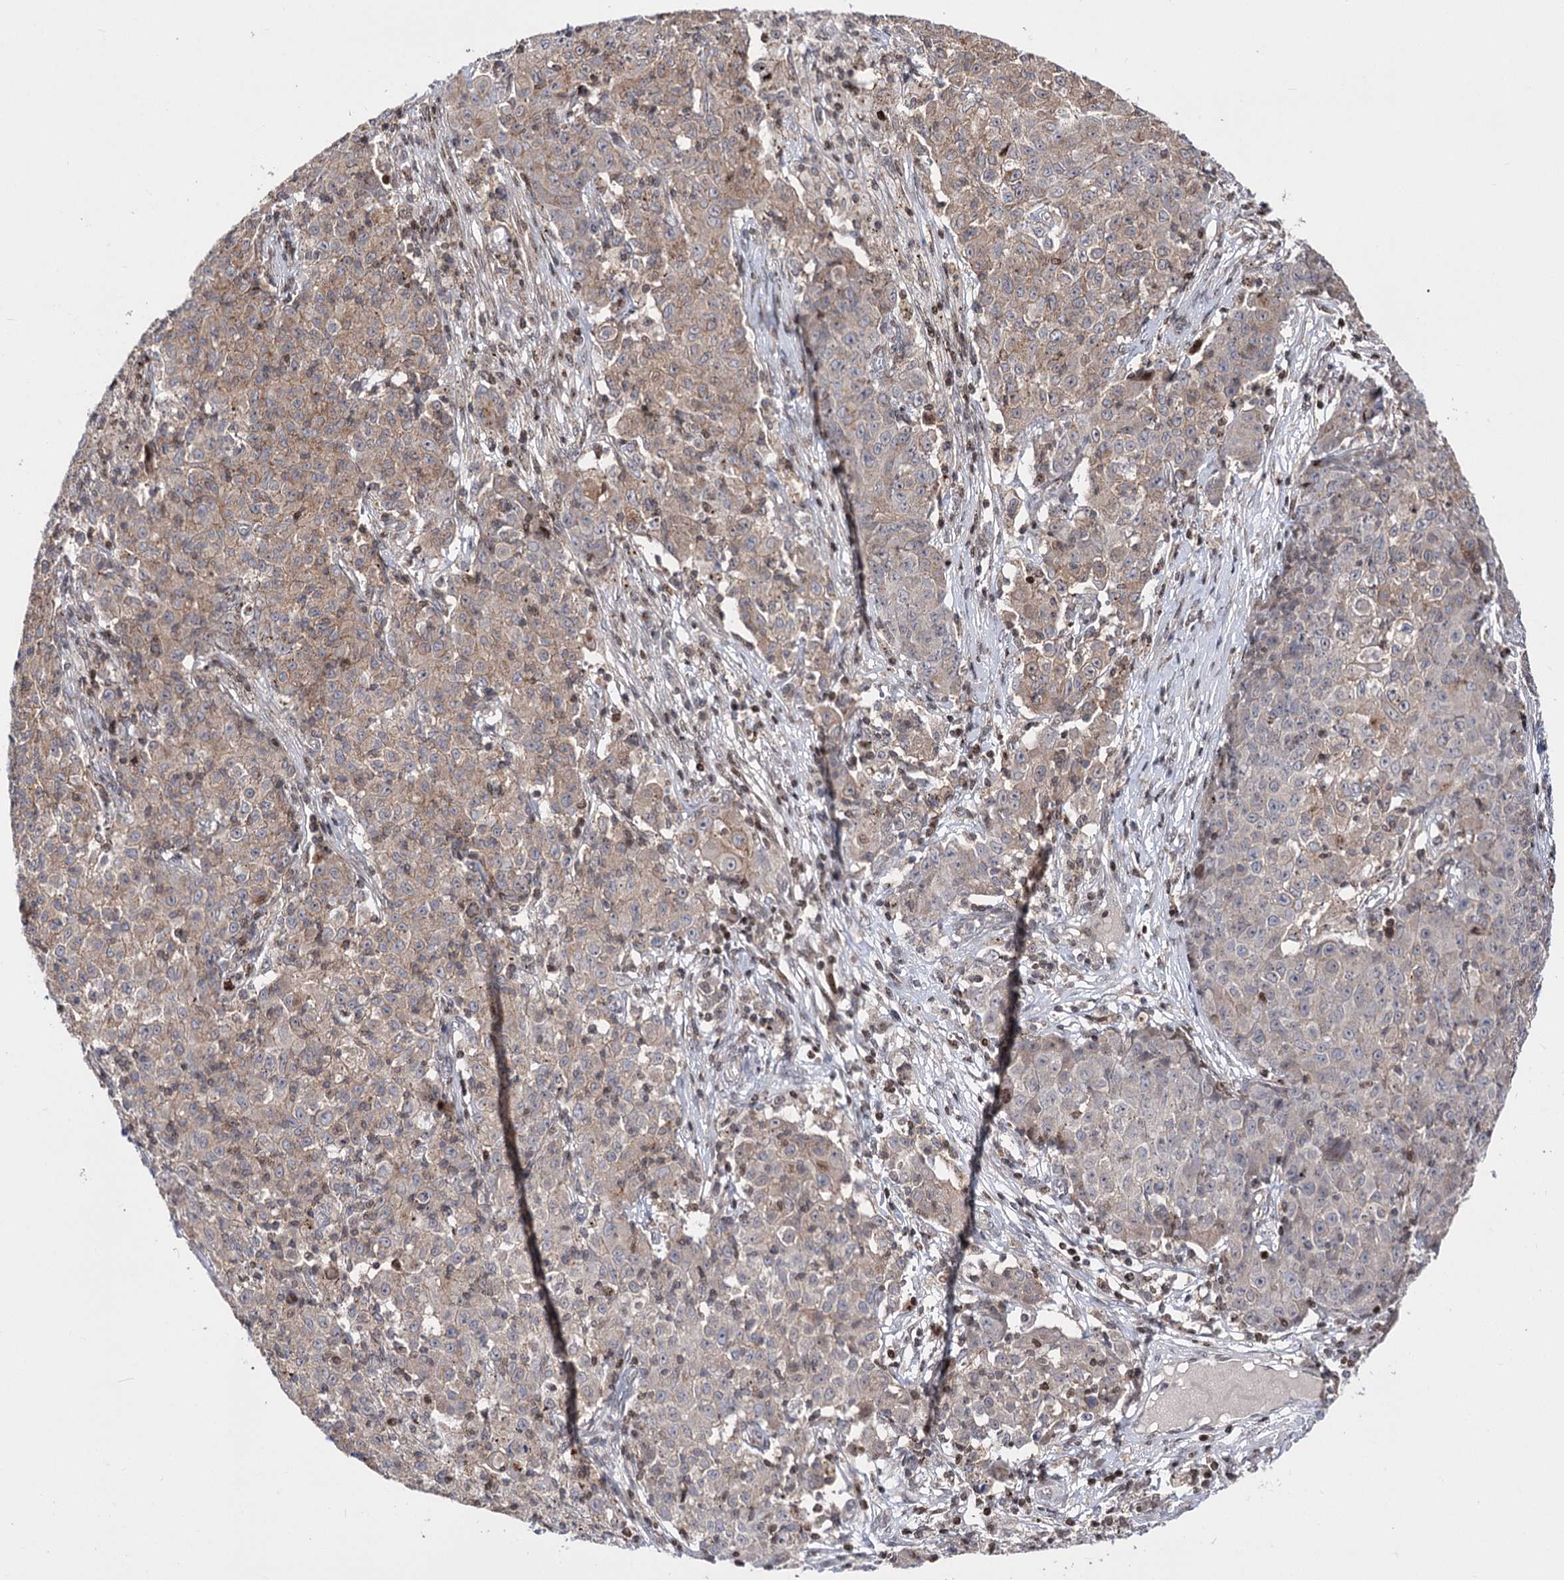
{"staining": {"intensity": "weak", "quantity": "25%-75%", "location": "cytoplasmic/membranous"}, "tissue": "ovarian cancer", "cell_type": "Tumor cells", "image_type": "cancer", "snomed": [{"axis": "morphology", "description": "Carcinoma, endometroid"}, {"axis": "topography", "description": "Ovary"}], "caption": "Brown immunohistochemical staining in endometroid carcinoma (ovarian) exhibits weak cytoplasmic/membranous positivity in approximately 25%-75% of tumor cells. The staining was performed using DAB (3,3'-diaminobenzidine) to visualize the protein expression in brown, while the nuclei were stained in blue with hematoxylin (Magnification: 20x).", "gene": "ZFYVE27", "patient": {"sex": "female", "age": 42}}